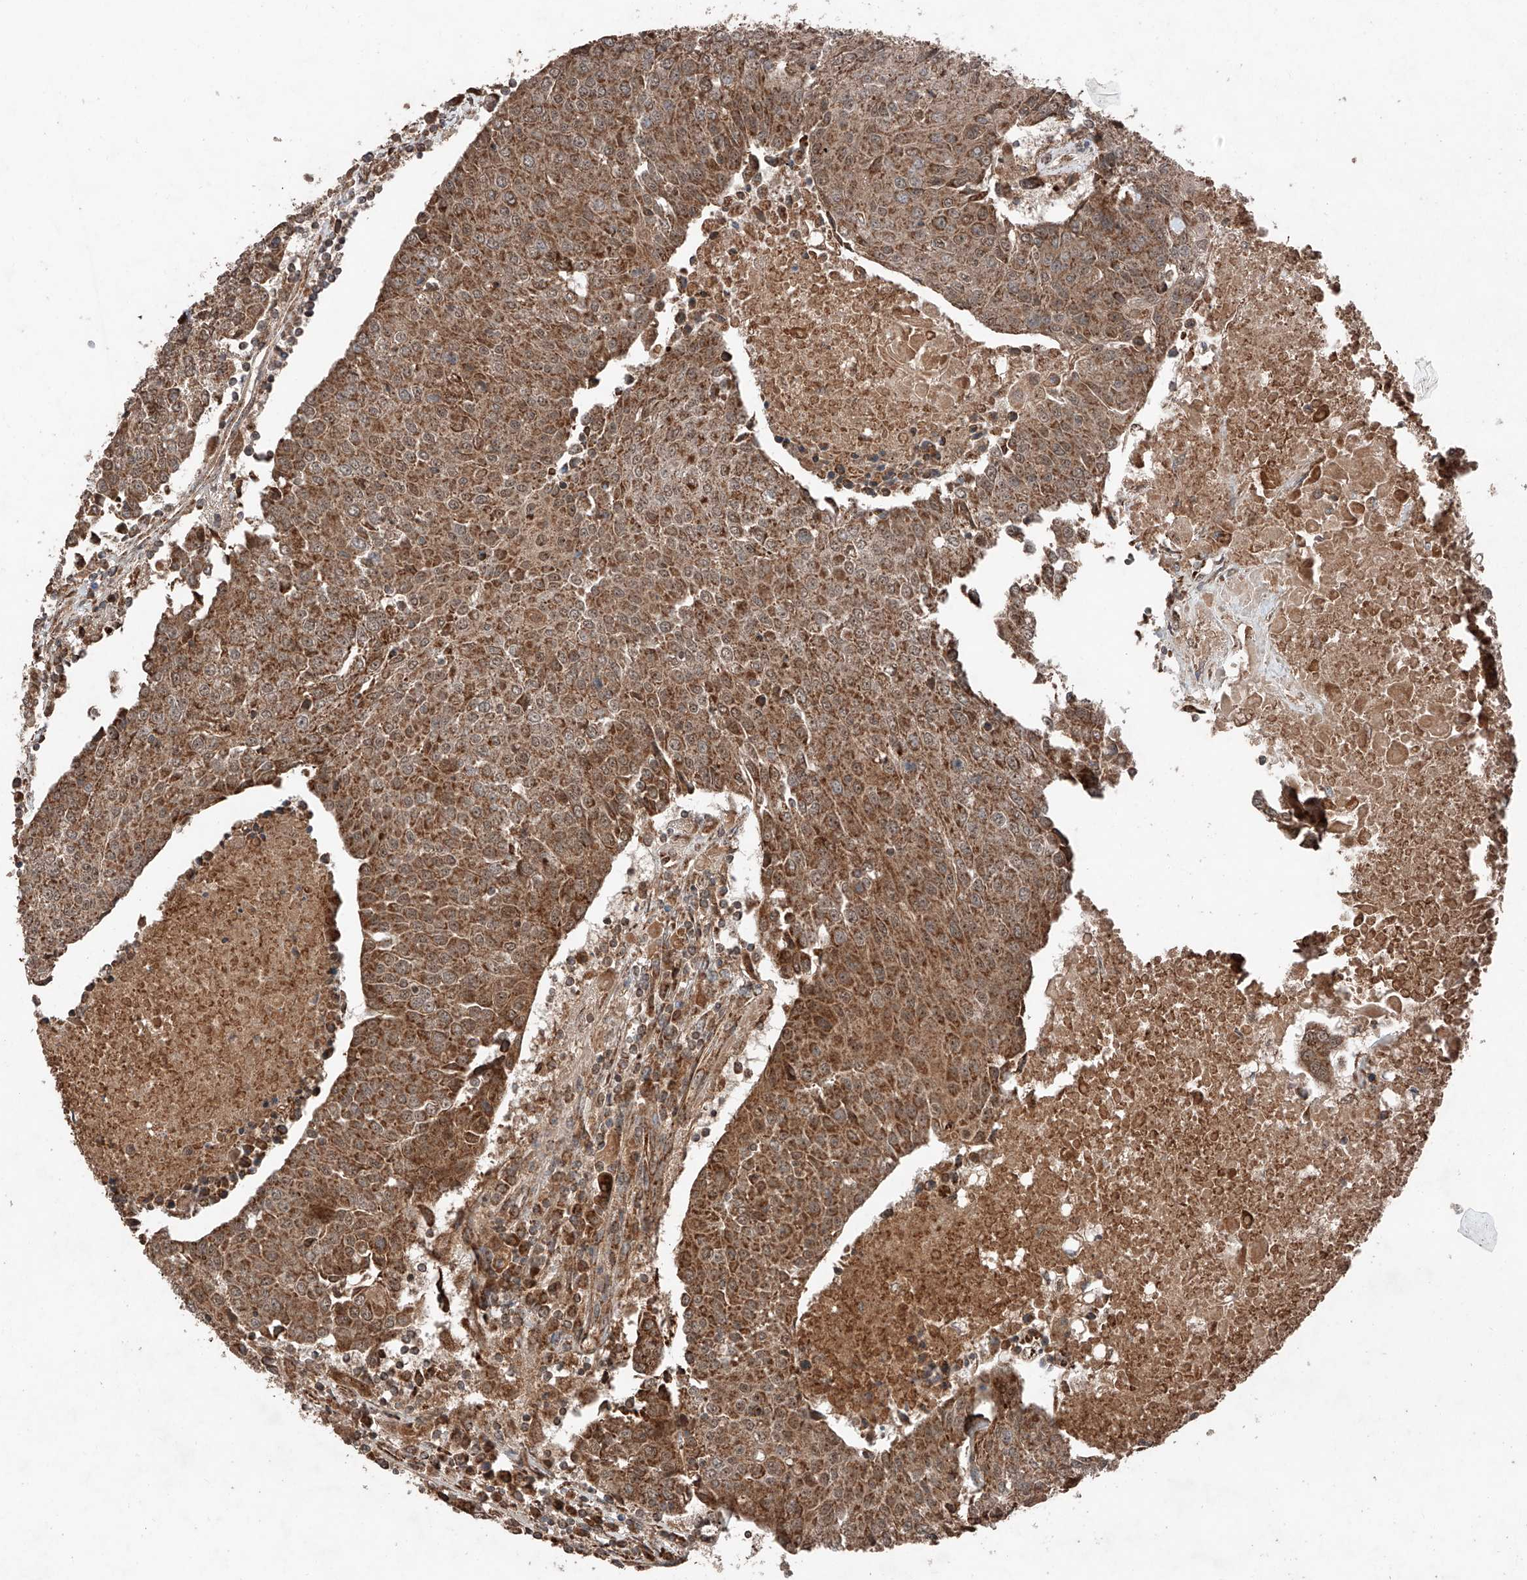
{"staining": {"intensity": "moderate", "quantity": ">75%", "location": "cytoplasmic/membranous"}, "tissue": "urothelial cancer", "cell_type": "Tumor cells", "image_type": "cancer", "snomed": [{"axis": "morphology", "description": "Urothelial carcinoma, High grade"}, {"axis": "topography", "description": "Urinary bladder"}], "caption": "Immunohistochemical staining of high-grade urothelial carcinoma reveals moderate cytoplasmic/membranous protein expression in about >75% of tumor cells.", "gene": "ZSCAN29", "patient": {"sex": "female", "age": 85}}